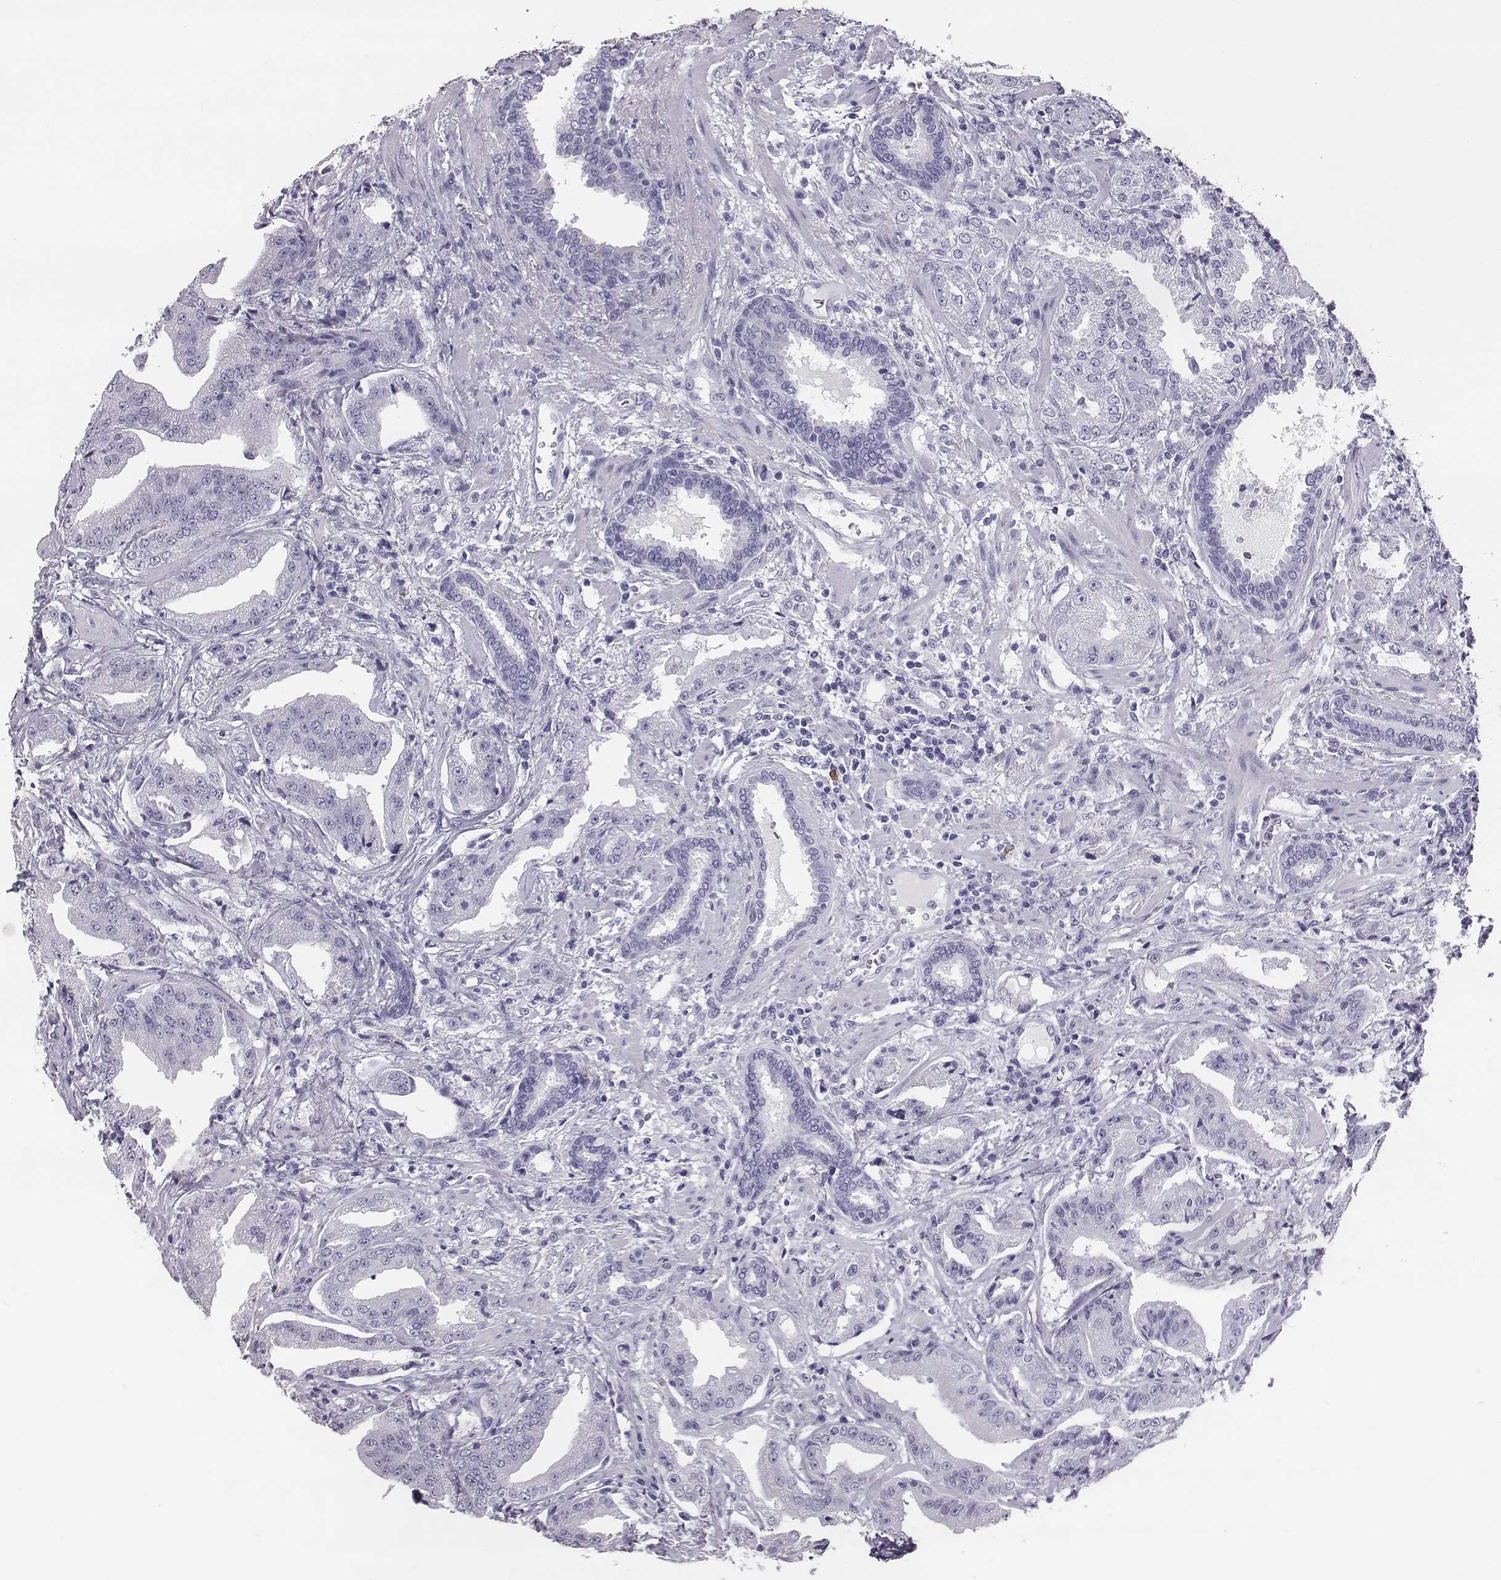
{"staining": {"intensity": "negative", "quantity": "none", "location": "none"}, "tissue": "prostate cancer", "cell_type": "Tumor cells", "image_type": "cancer", "snomed": [{"axis": "morphology", "description": "Adenocarcinoma, Low grade"}, {"axis": "topography", "description": "Prostate"}], "caption": "Immunohistochemistry (IHC) of prostate low-grade adenocarcinoma demonstrates no positivity in tumor cells.", "gene": "ACOD1", "patient": {"sex": "male", "age": 62}}